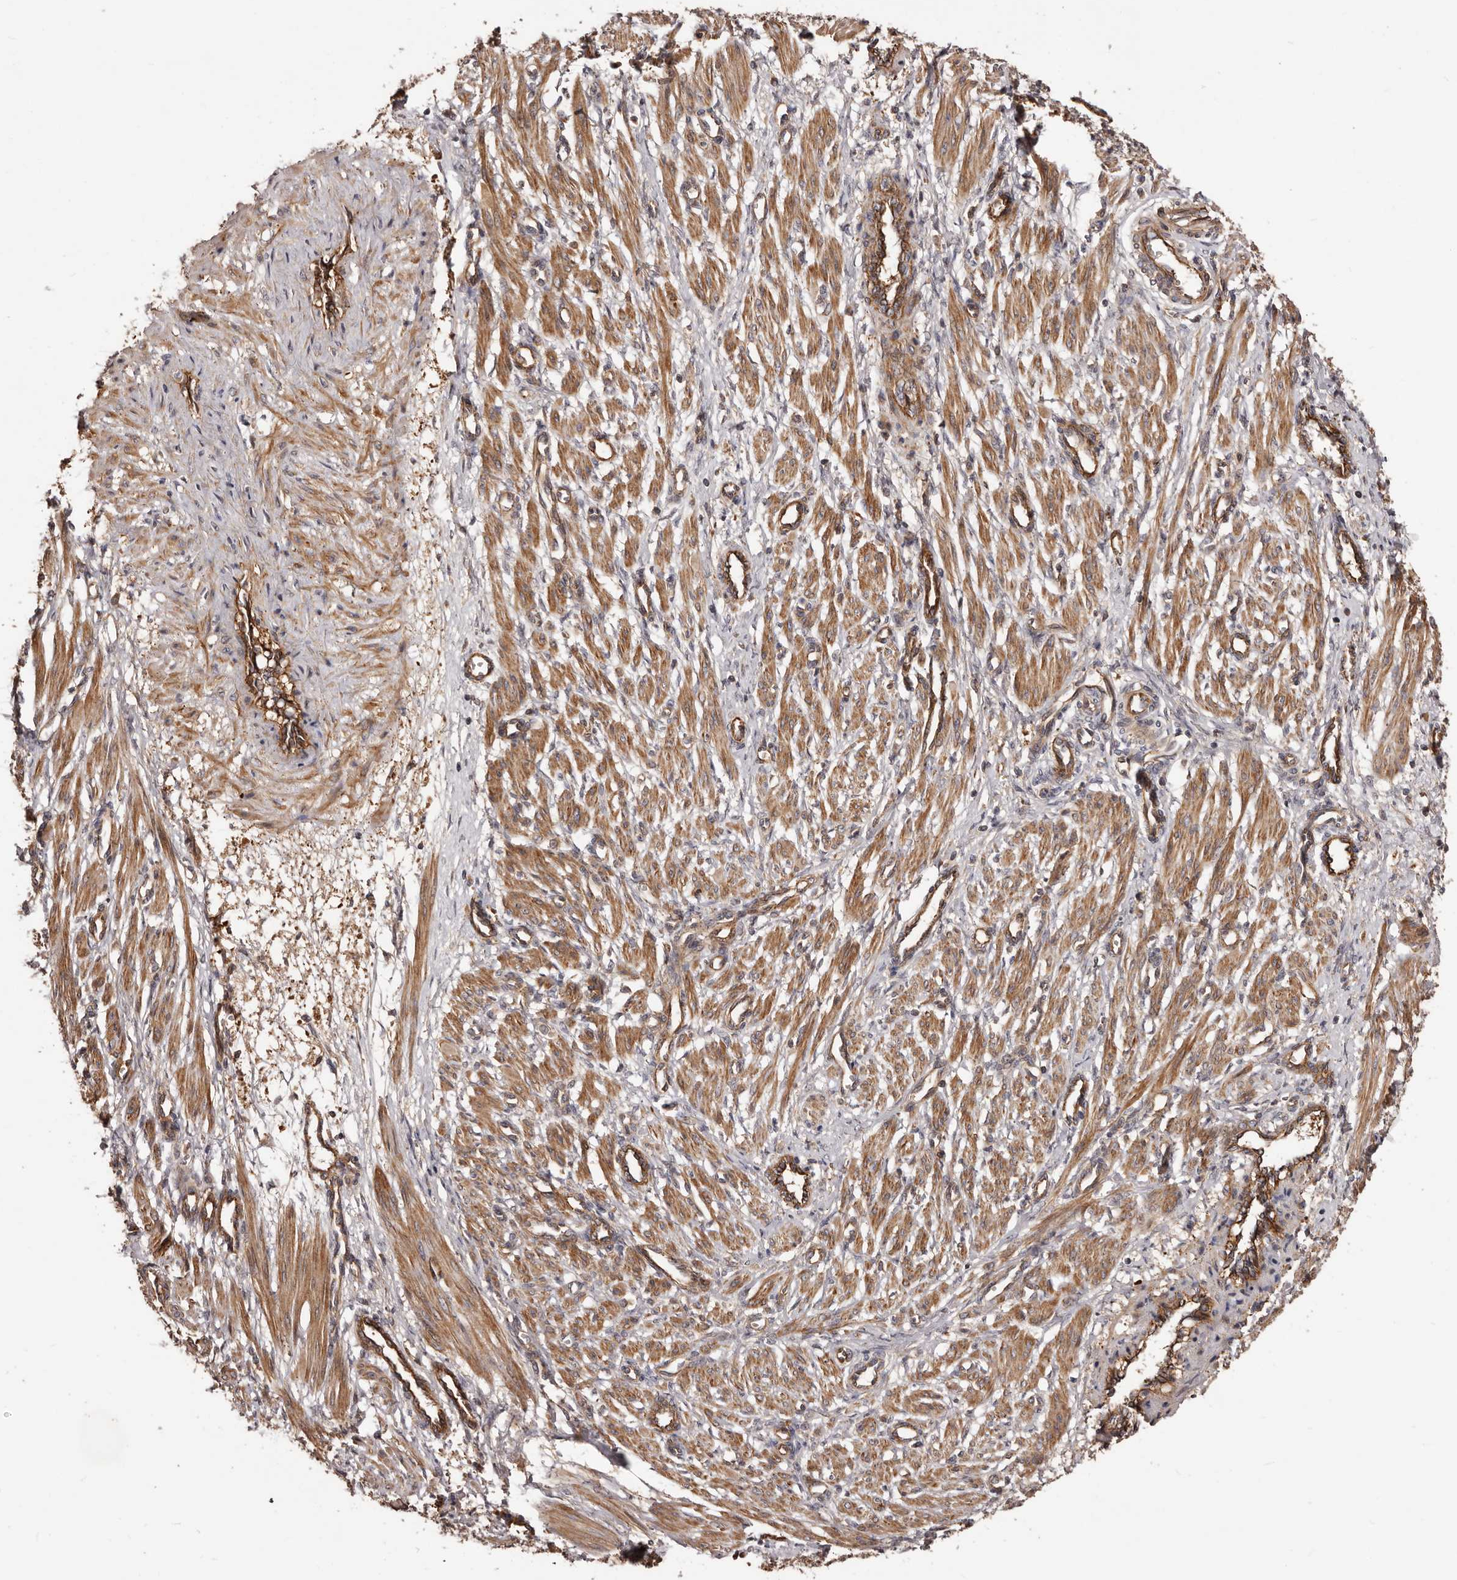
{"staining": {"intensity": "moderate", "quantity": ">75%", "location": "cytoplasmic/membranous"}, "tissue": "smooth muscle", "cell_type": "Smooth muscle cells", "image_type": "normal", "snomed": [{"axis": "morphology", "description": "Normal tissue, NOS"}, {"axis": "topography", "description": "Endometrium"}], "caption": "Immunohistochemistry (IHC) (DAB) staining of unremarkable smooth muscle demonstrates moderate cytoplasmic/membranous protein staining in approximately >75% of smooth muscle cells.", "gene": "GTPBP1", "patient": {"sex": "female", "age": 33}}